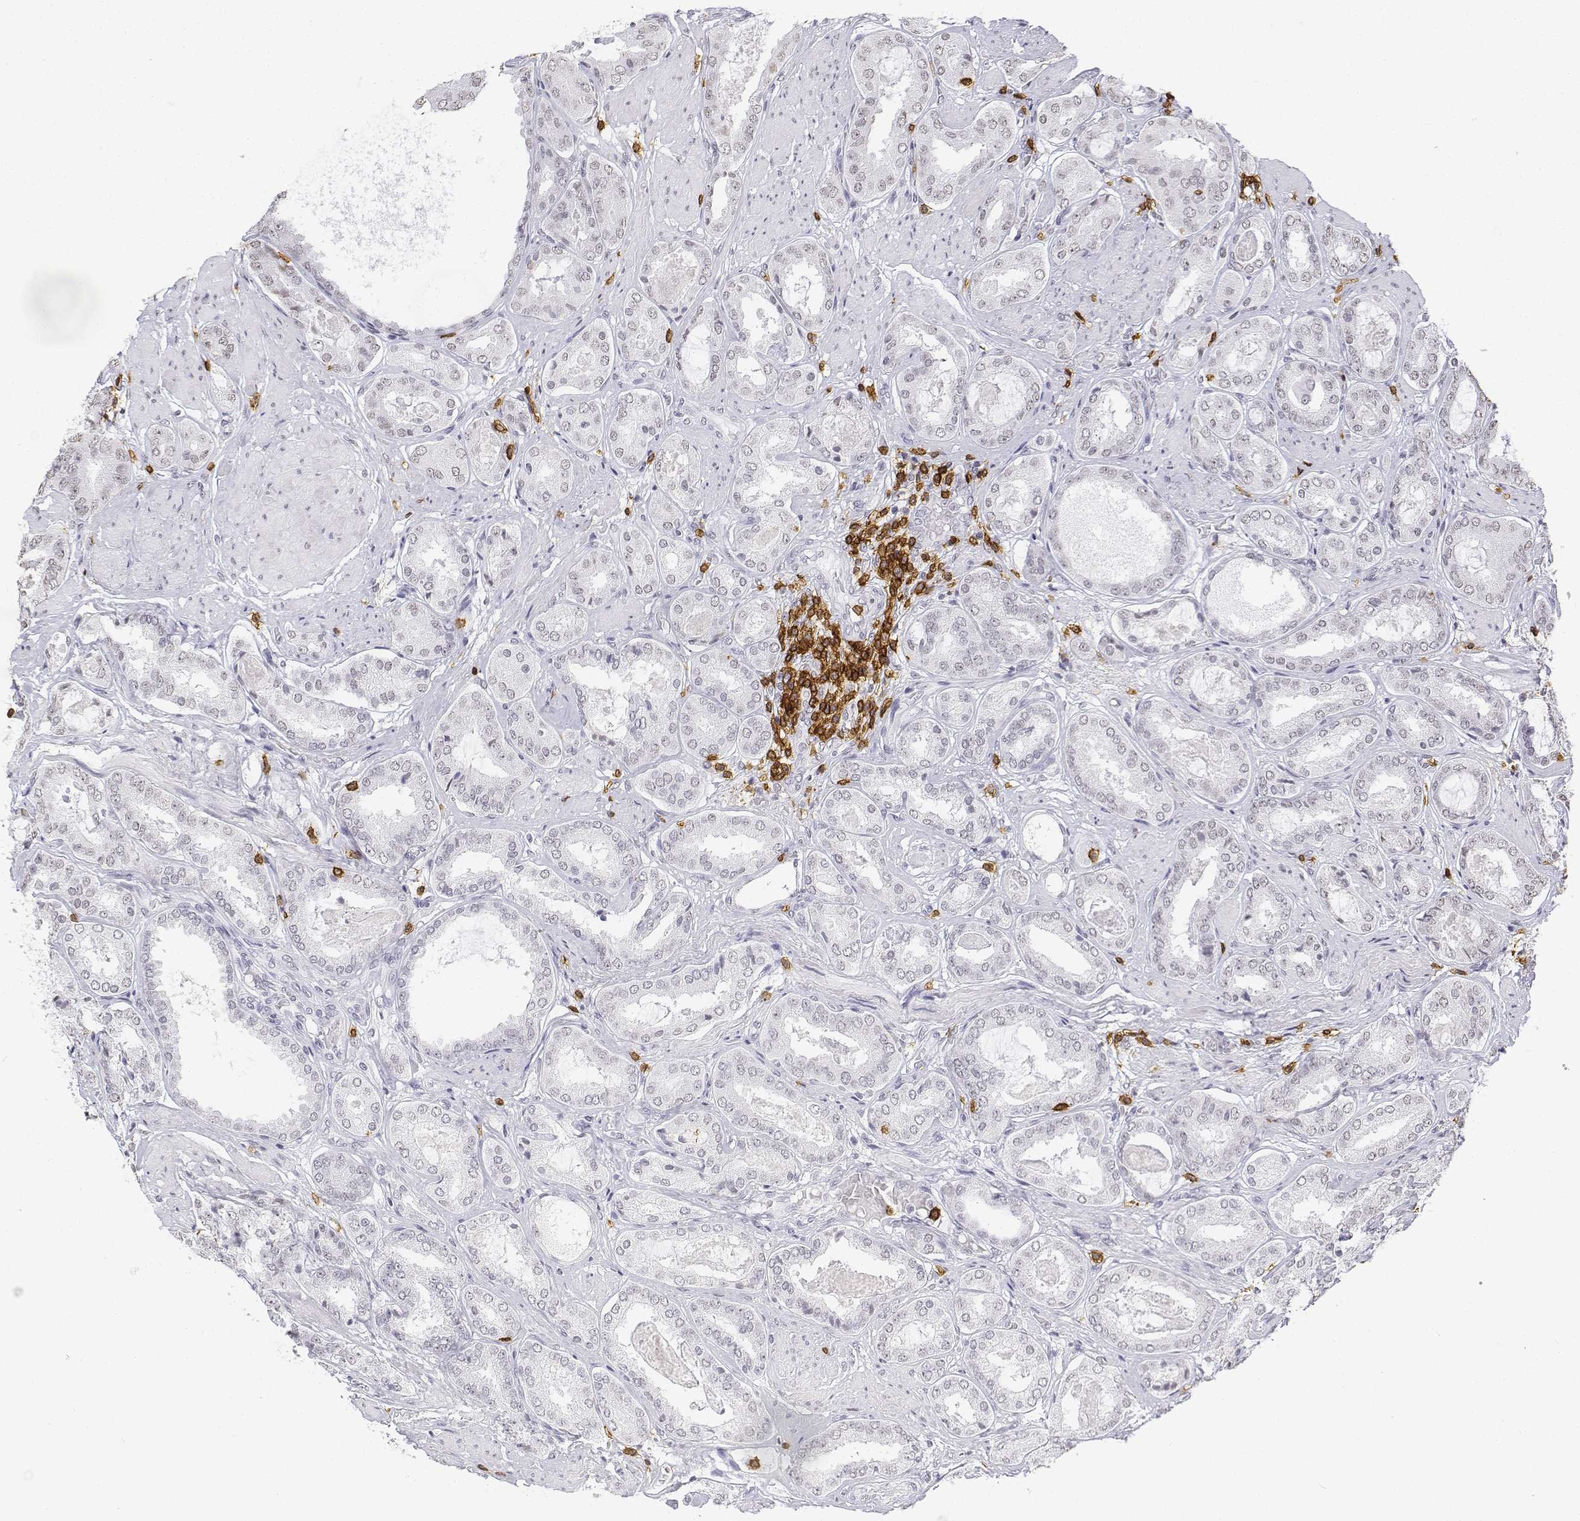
{"staining": {"intensity": "negative", "quantity": "none", "location": "none"}, "tissue": "prostate cancer", "cell_type": "Tumor cells", "image_type": "cancer", "snomed": [{"axis": "morphology", "description": "Adenocarcinoma, High grade"}, {"axis": "topography", "description": "Prostate"}], "caption": "Tumor cells show no significant protein staining in adenocarcinoma (high-grade) (prostate).", "gene": "CD3E", "patient": {"sex": "male", "age": 63}}